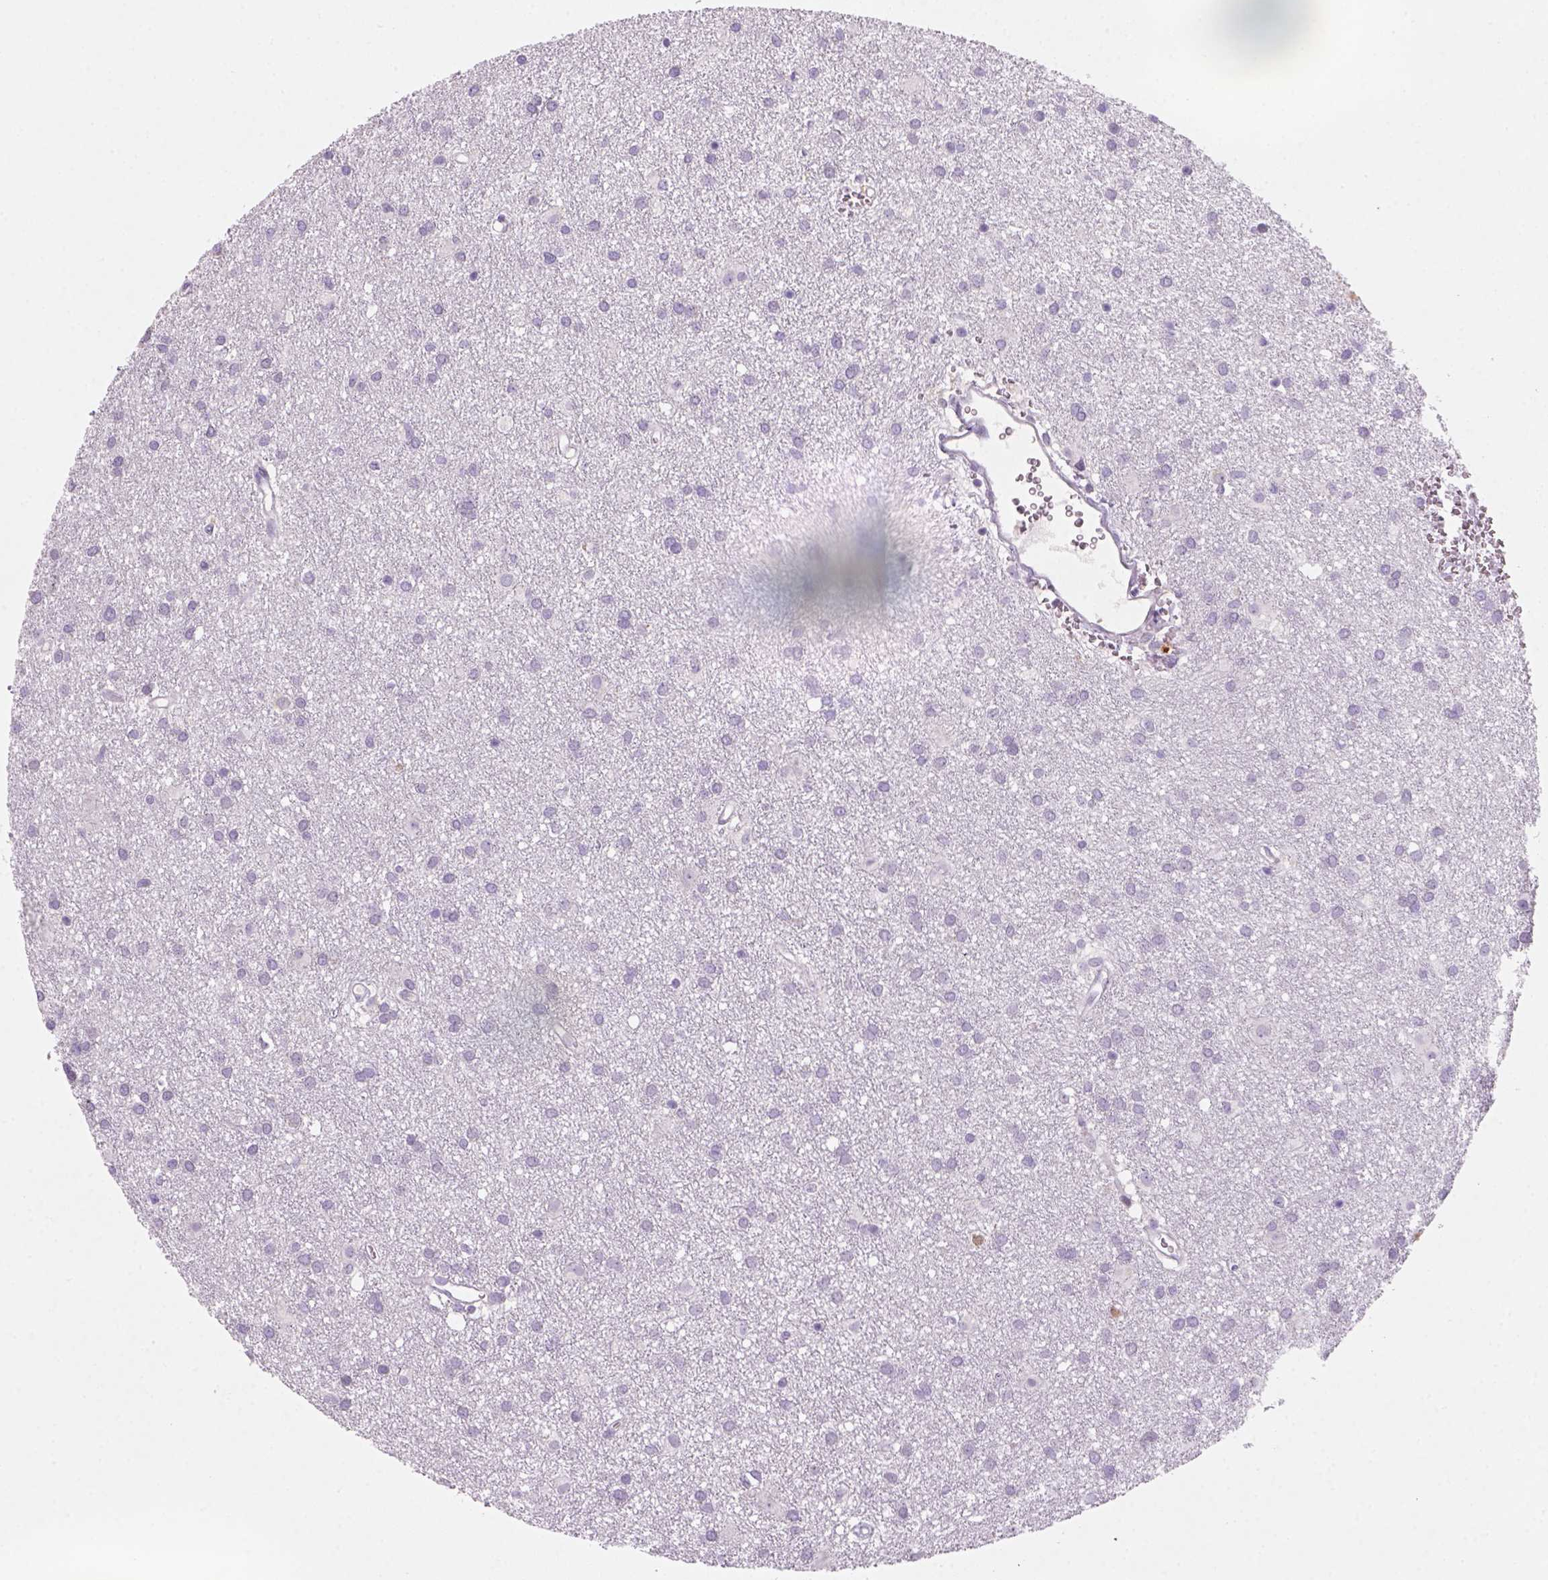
{"staining": {"intensity": "negative", "quantity": "none", "location": "none"}, "tissue": "glioma", "cell_type": "Tumor cells", "image_type": "cancer", "snomed": [{"axis": "morphology", "description": "Glioma, malignant, Low grade"}, {"axis": "topography", "description": "Brain"}], "caption": "The image displays no significant expression in tumor cells of malignant glioma (low-grade). (DAB (3,3'-diaminobenzidine) immunohistochemistry, high magnification).", "gene": "ZMAT4", "patient": {"sex": "male", "age": 58}}